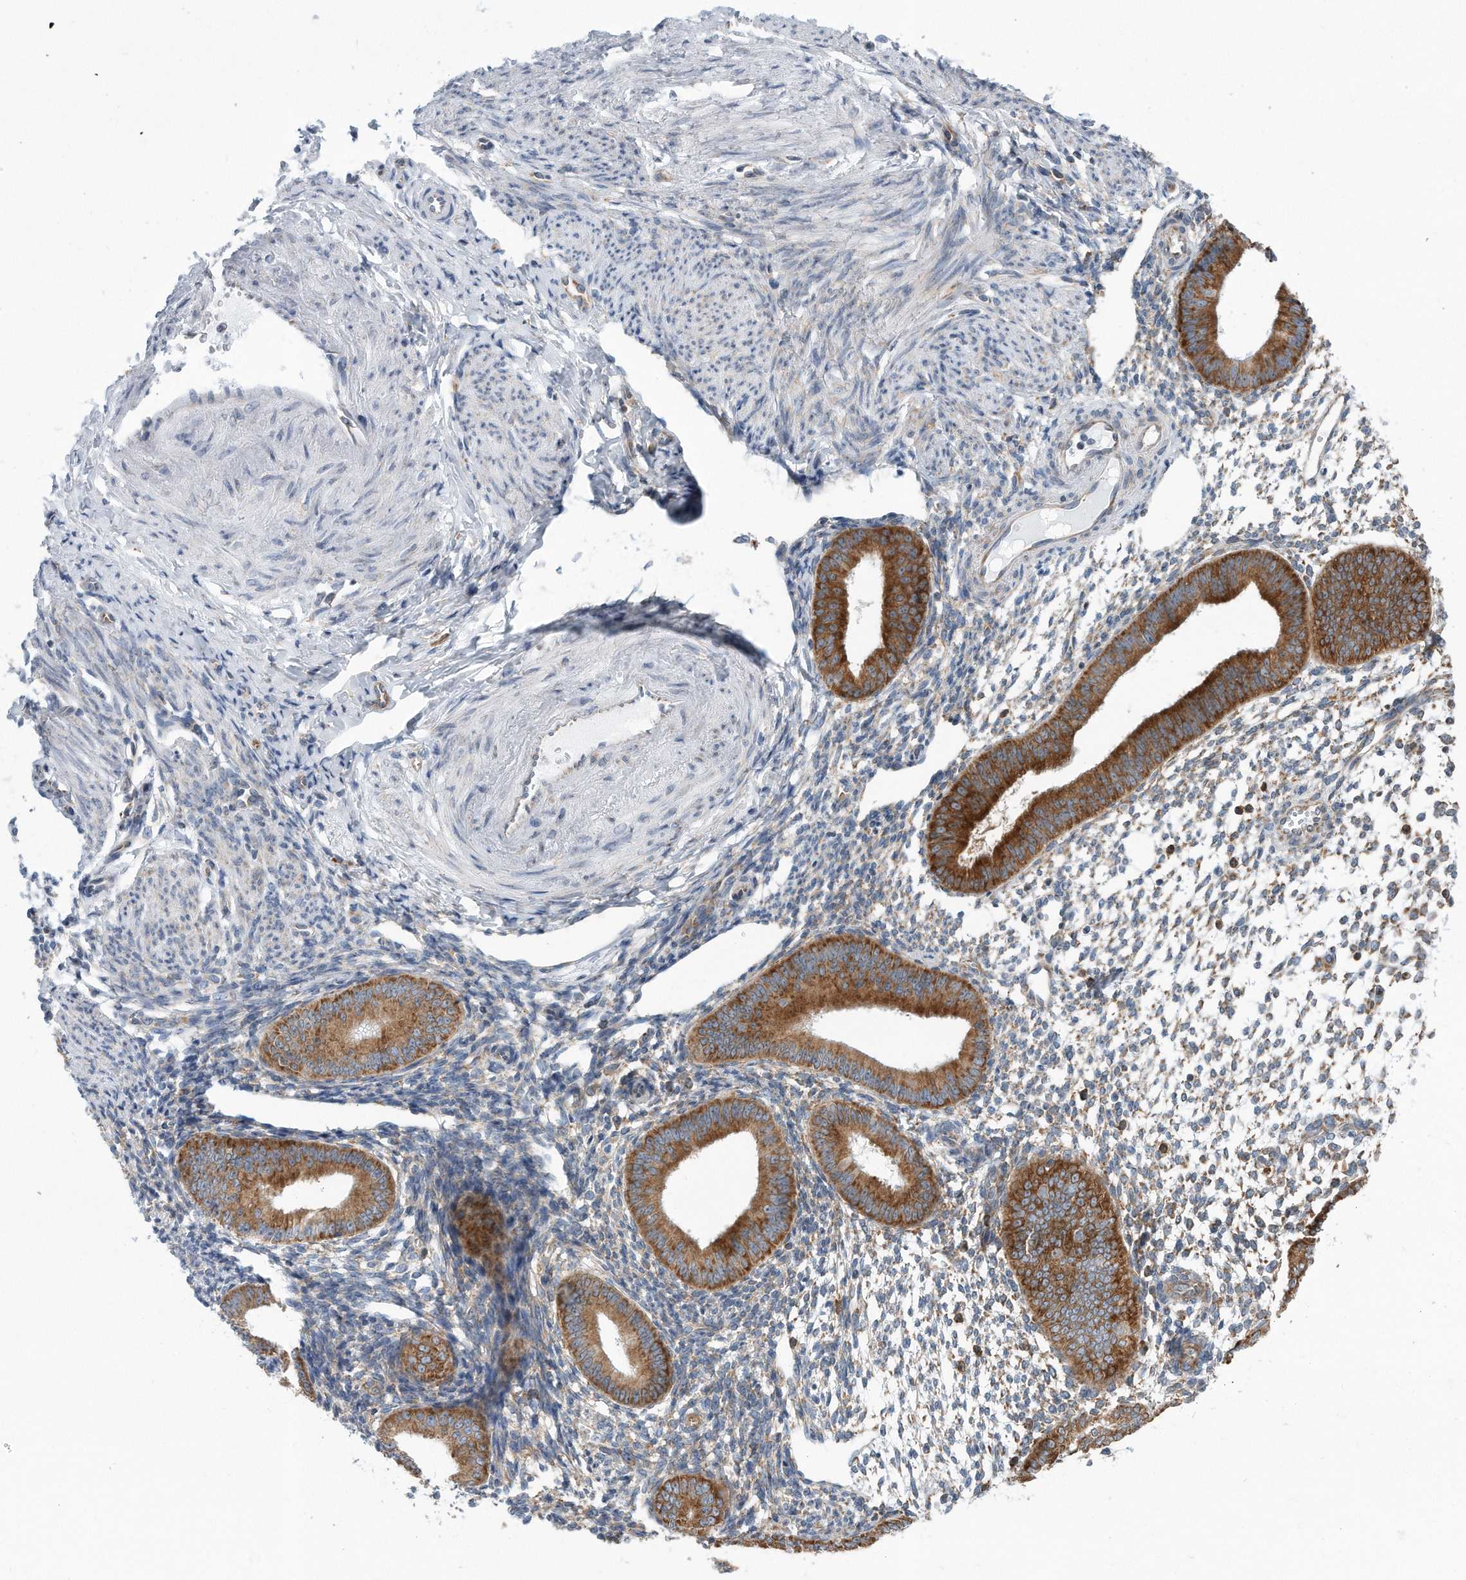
{"staining": {"intensity": "weak", "quantity": "25%-75%", "location": "cytoplasmic/membranous"}, "tissue": "endometrium", "cell_type": "Cells in endometrial stroma", "image_type": "normal", "snomed": [{"axis": "morphology", "description": "Normal tissue, NOS"}, {"axis": "topography", "description": "Uterus"}, {"axis": "topography", "description": "Endometrium"}], "caption": "IHC staining of normal endometrium, which displays low levels of weak cytoplasmic/membranous staining in about 25%-75% of cells in endometrial stroma indicating weak cytoplasmic/membranous protein positivity. The staining was performed using DAB (brown) for protein detection and nuclei were counterstained in hematoxylin (blue).", "gene": "RPL26L1", "patient": {"sex": "female", "age": 48}}